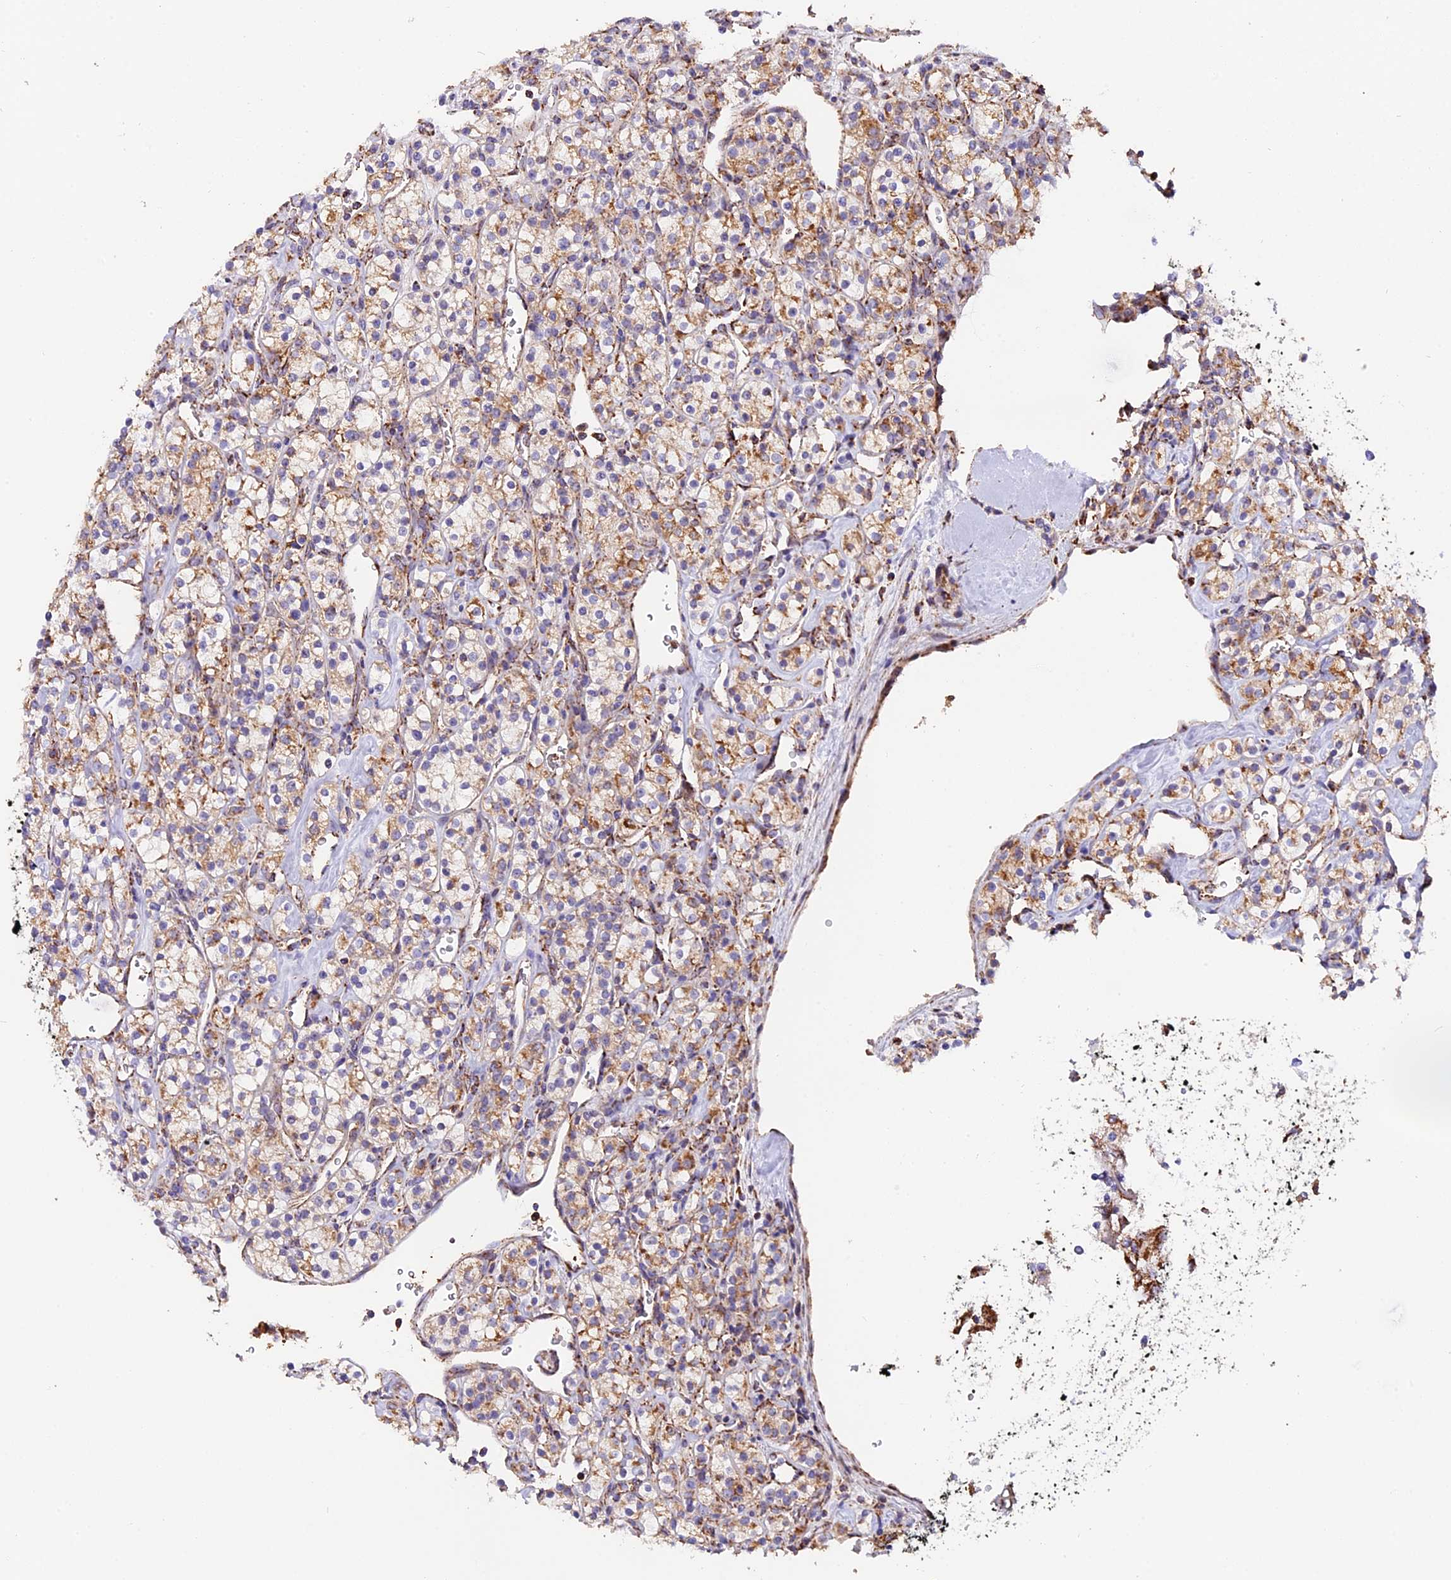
{"staining": {"intensity": "moderate", "quantity": ">75%", "location": "cytoplasmic/membranous"}, "tissue": "renal cancer", "cell_type": "Tumor cells", "image_type": "cancer", "snomed": [{"axis": "morphology", "description": "Adenocarcinoma, NOS"}, {"axis": "topography", "description": "Kidney"}], "caption": "The photomicrograph displays immunohistochemical staining of adenocarcinoma (renal). There is moderate cytoplasmic/membranous staining is present in approximately >75% of tumor cells. The staining was performed using DAB (3,3'-diaminobenzidine), with brown indicating positive protein expression. Nuclei are stained blue with hematoxylin.", "gene": "NDUFA8", "patient": {"sex": "male", "age": 77}}